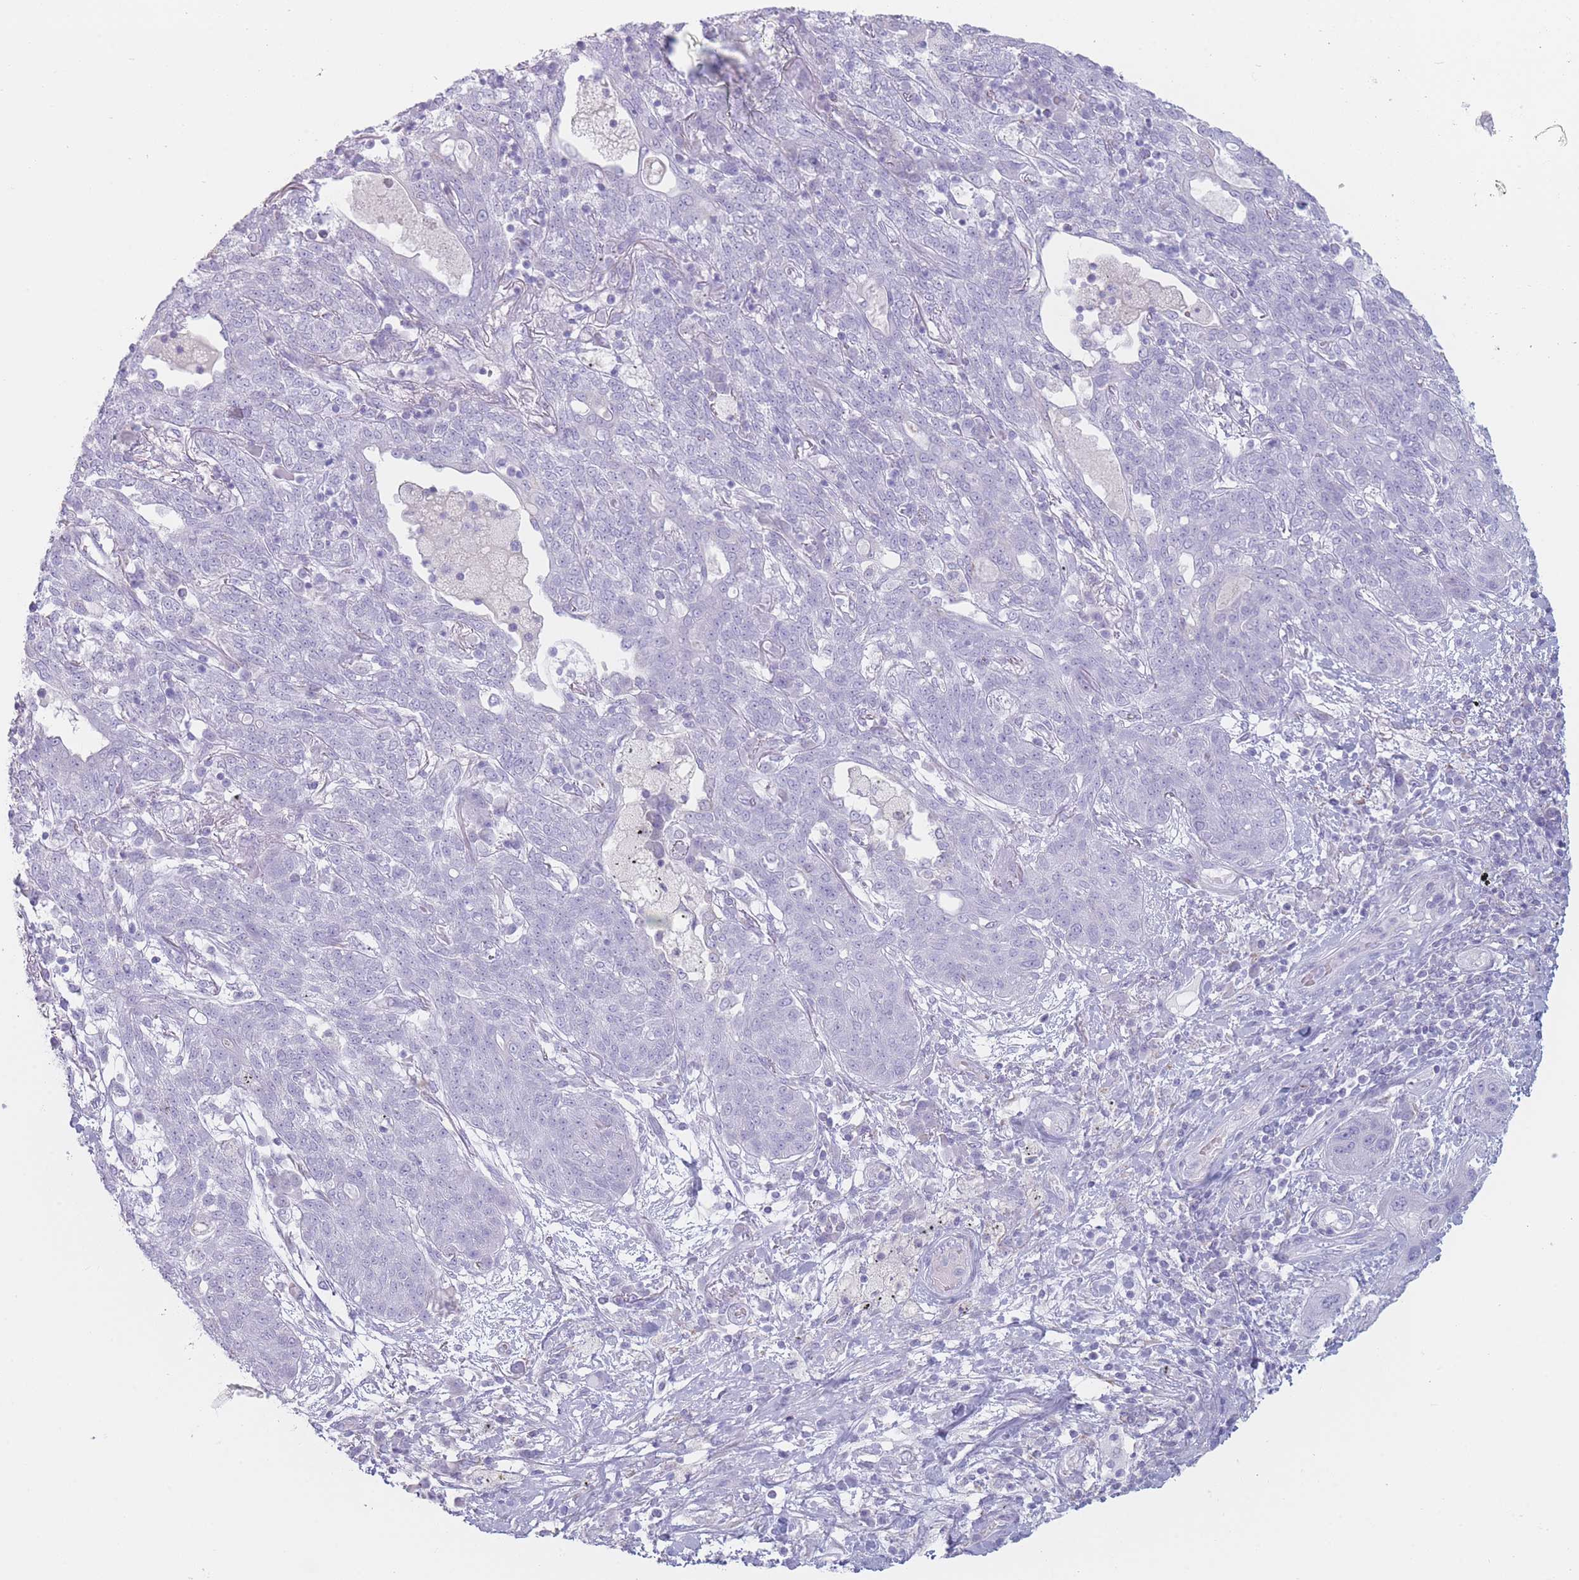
{"staining": {"intensity": "negative", "quantity": "none", "location": "none"}, "tissue": "lung cancer", "cell_type": "Tumor cells", "image_type": "cancer", "snomed": [{"axis": "morphology", "description": "Squamous cell carcinoma, NOS"}, {"axis": "topography", "description": "Lung"}], "caption": "Micrograph shows no protein expression in tumor cells of lung squamous cell carcinoma tissue. The staining was performed using DAB to visualize the protein expression in brown, while the nuclei were stained in blue with hematoxylin (Magnification: 20x).", "gene": "GPR12", "patient": {"sex": "female", "age": 70}}